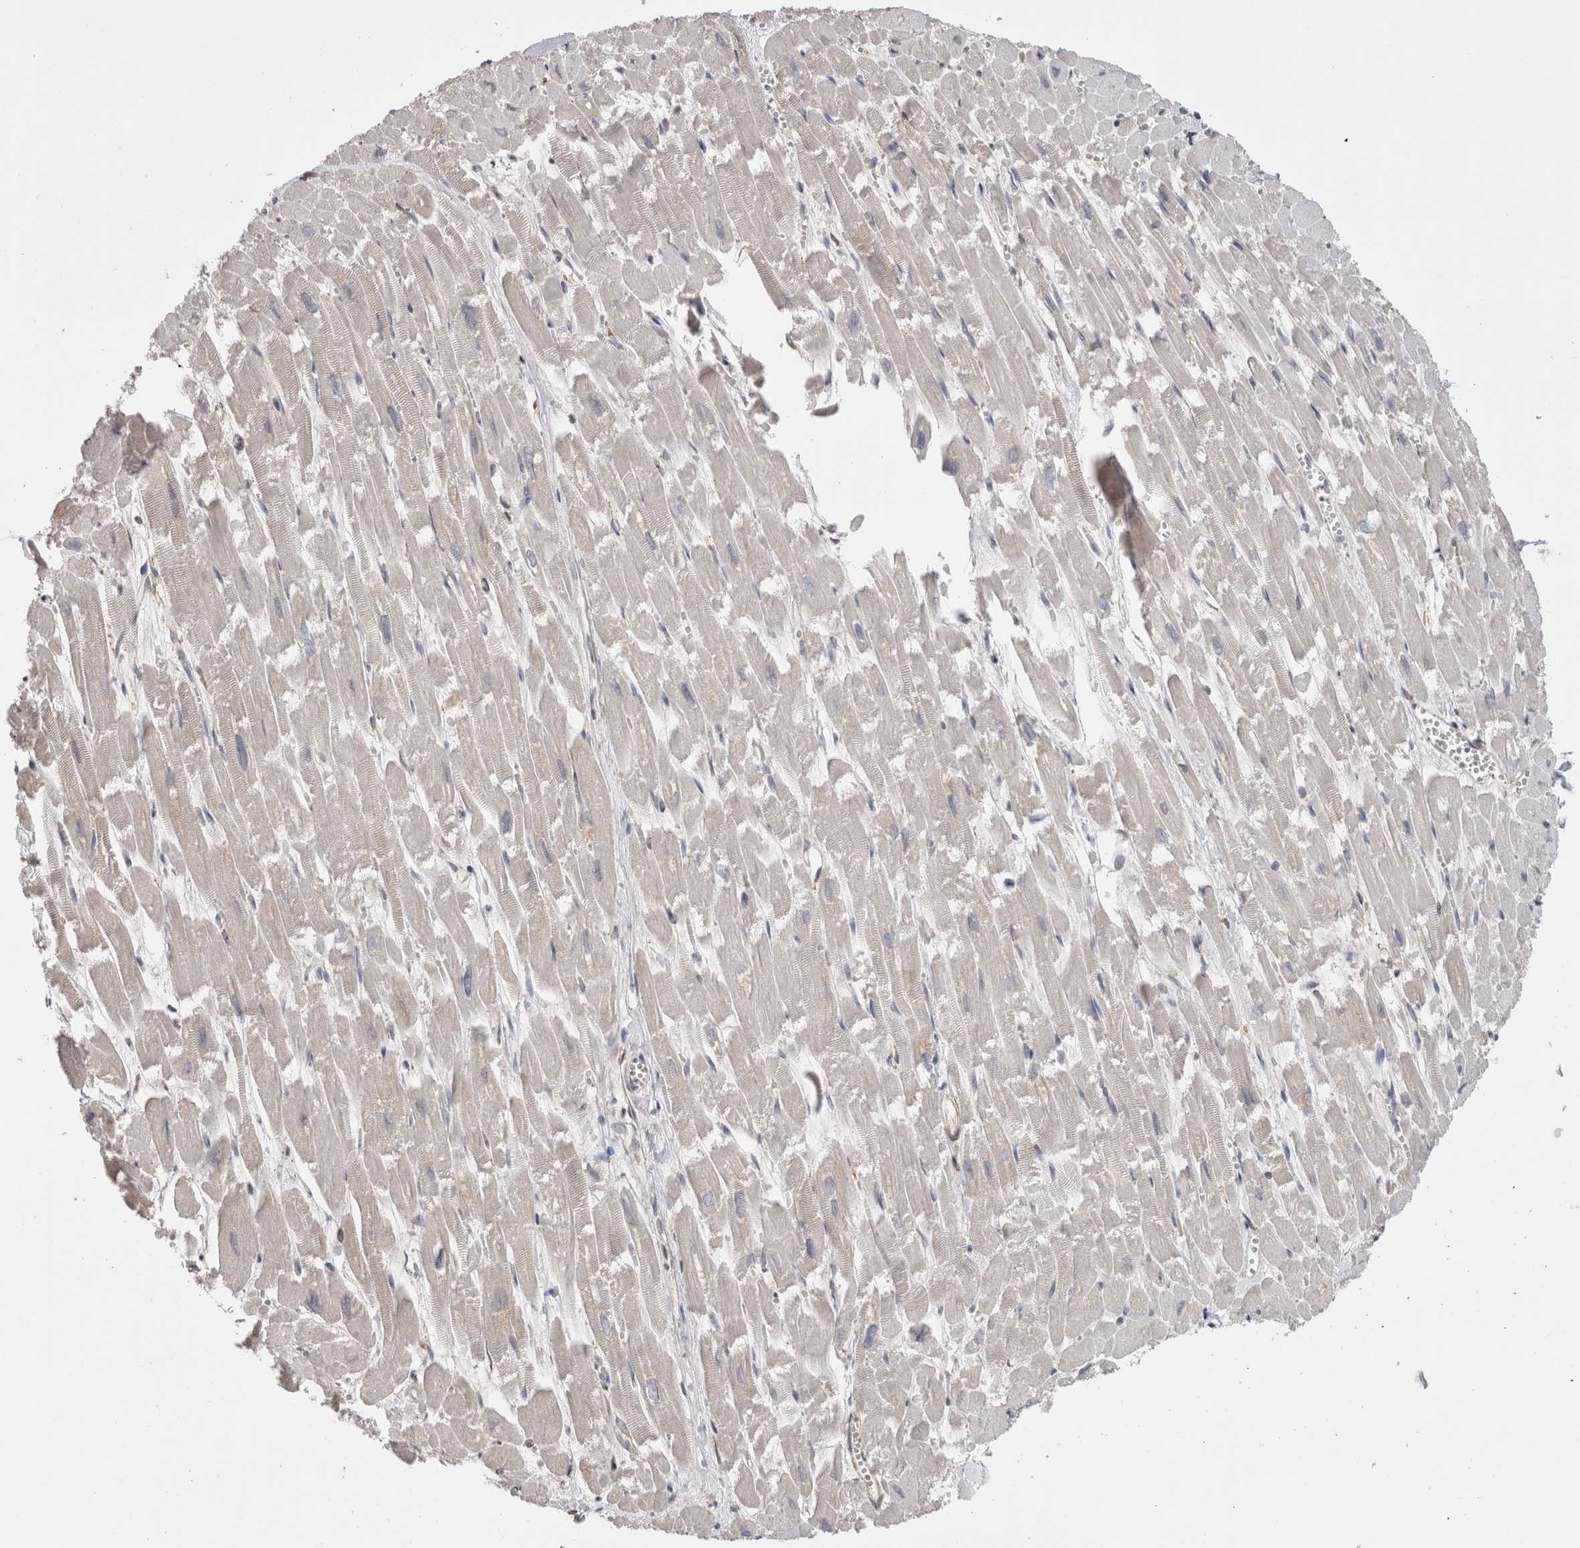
{"staining": {"intensity": "negative", "quantity": "none", "location": "none"}, "tissue": "heart muscle", "cell_type": "Cardiomyocytes", "image_type": "normal", "snomed": [{"axis": "morphology", "description": "Normal tissue, NOS"}, {"axis": "topography", "description": "Heart"}], "caption": "Immunohistochemical staining of normal heart muscle reveals no significant positivity in cardiomyocytes.", "gene": "SMAP2", "patient": {"sex": "male", "age": 54}}